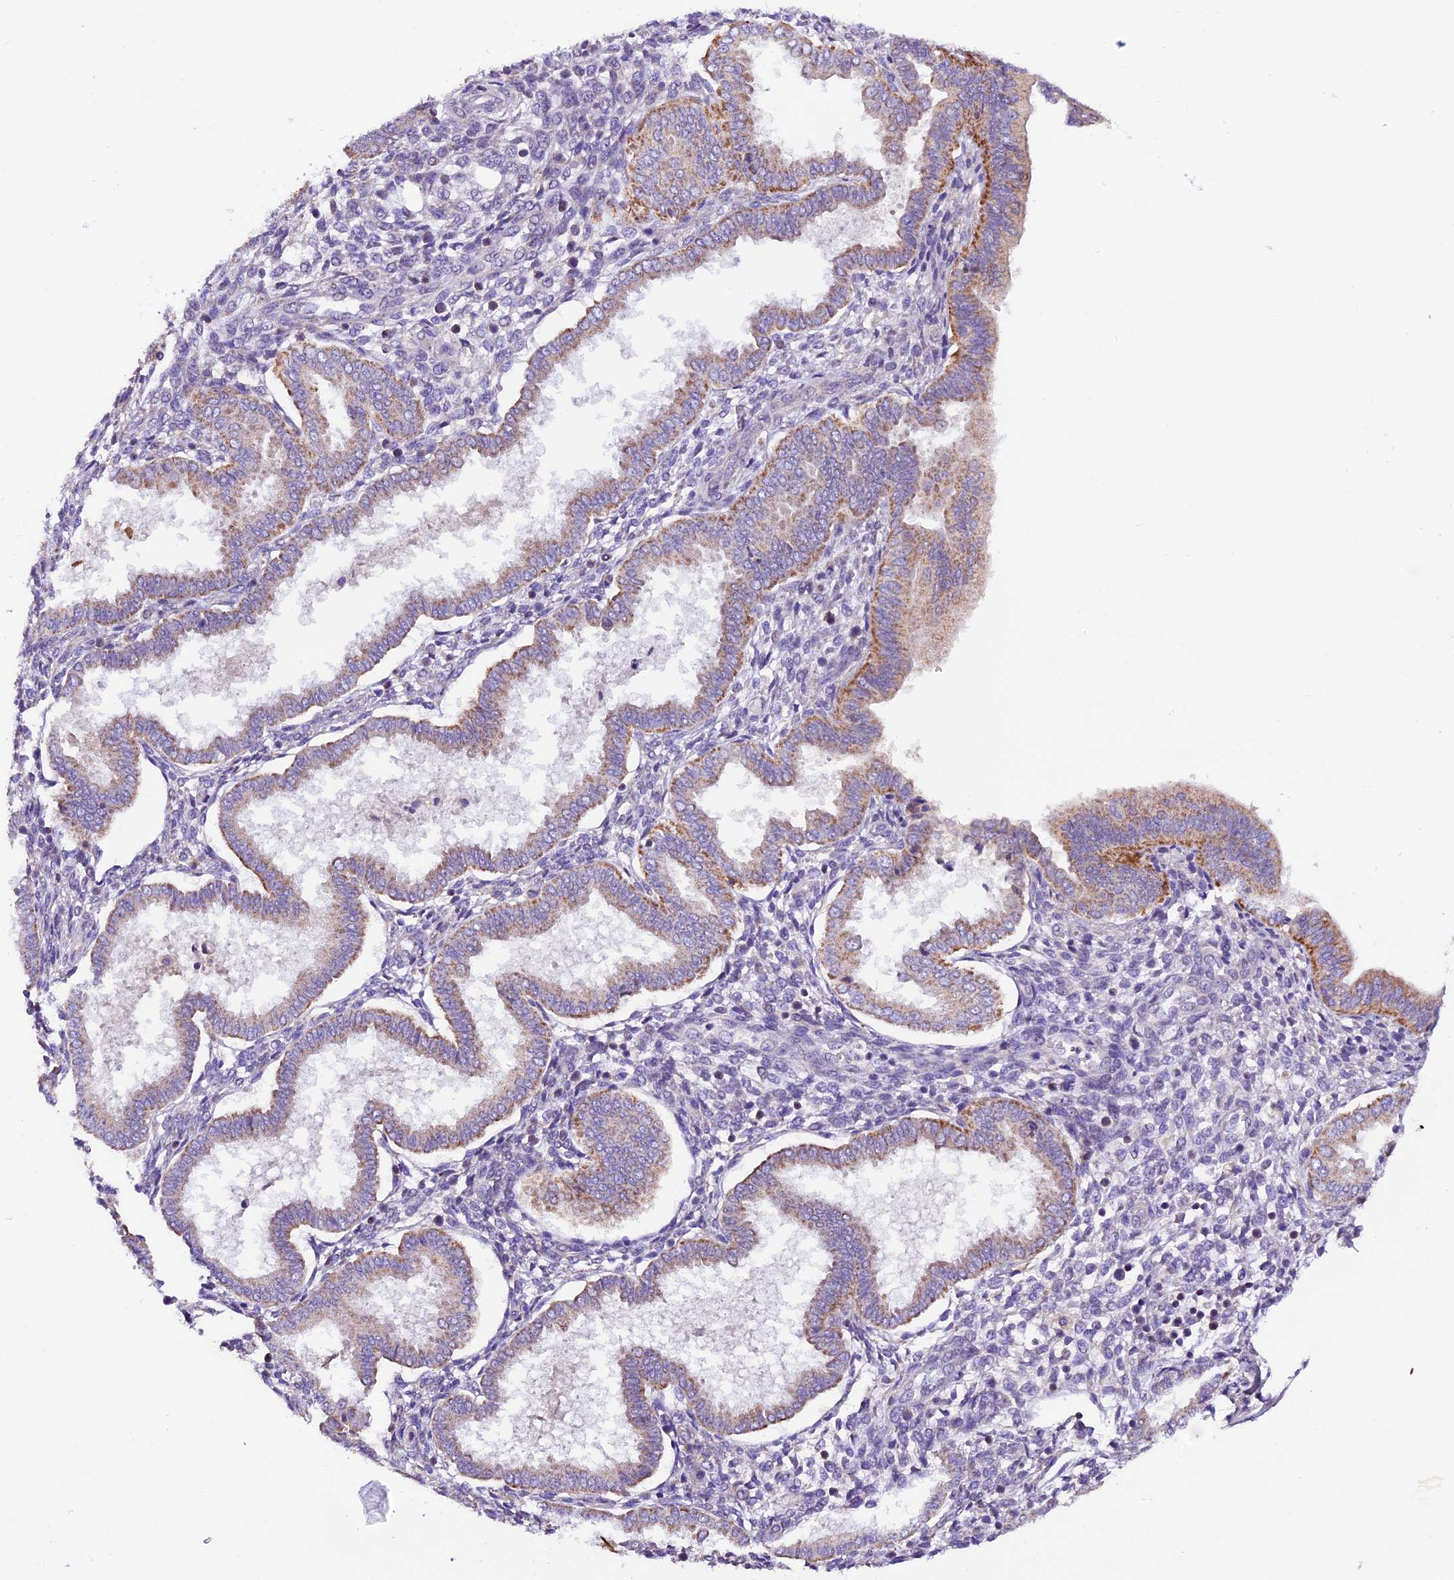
{"staining": {"intensity": "negative", "quantity": "none", "location": "none"}, "tissue": "endometrium", "cell_type": "Cells in endometrial stroma", "image_type": "normal", "snomed": [{"axis": "morphology", "description": "Normal tissue, NOS"}, {"axis": "topography", "description": "Endometrium"}], "caption": "A high-resolution image shows immunohistochemistry staining of unremarkable endometrium, which shows no significant positivity in cells in endometrial stroma. The staining is performed using DAB (3,3'-diaminobenzidine) brown chromogen with nuclei counter-stained in using hematoxylin.", "gene": "DDX28", "patient": {"sex": "female", "age": 24}}